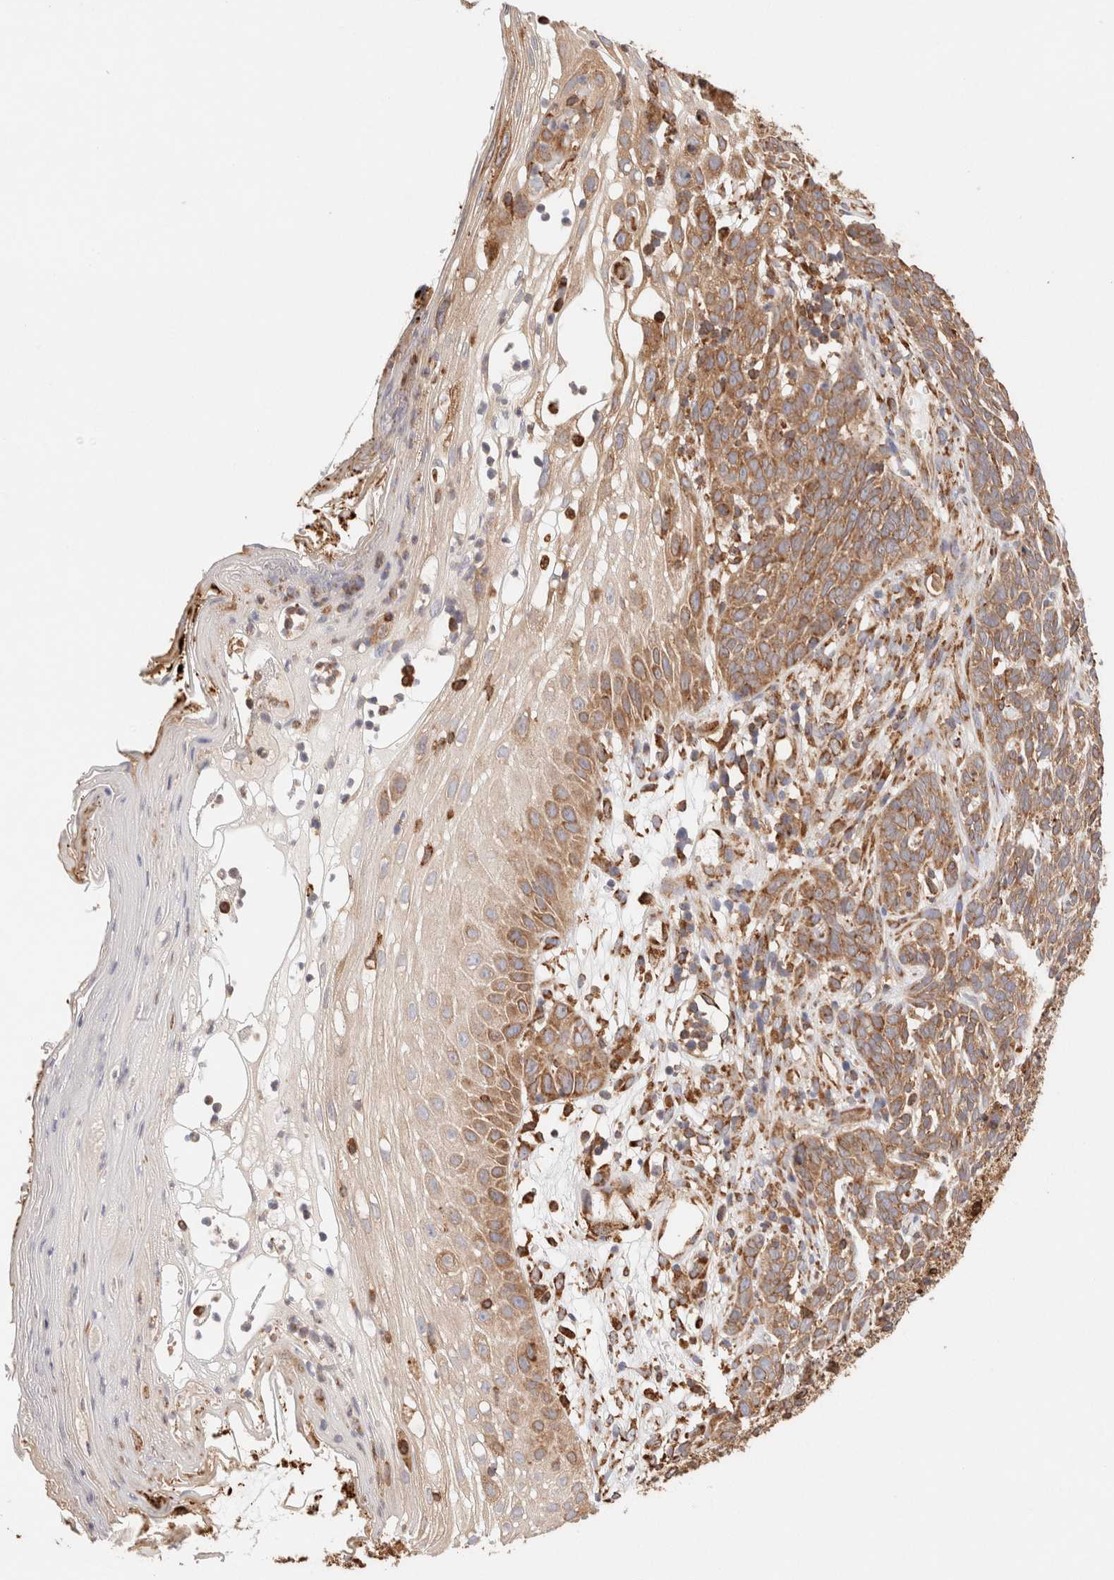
{"staining": {"intensity": "moderate", "quantity": ">75%", "location": "cytoplasmic/membranous"}, "tissue": "skin cancer", "cell_type": "Tumor cells", "image_type": "cancer", "snomed": [{"axis": "morphology", "description": "Basal cell carcinoma"}, {"axis": "topography", "description": "Skin"}], "caption": "This is an image of IHC staining of skin cancer, which shows moderate positivity in the cytoplasmic/membranous of tumor cells.", "gene": "FER", "patient": {"sex": "female", "age": 84}}